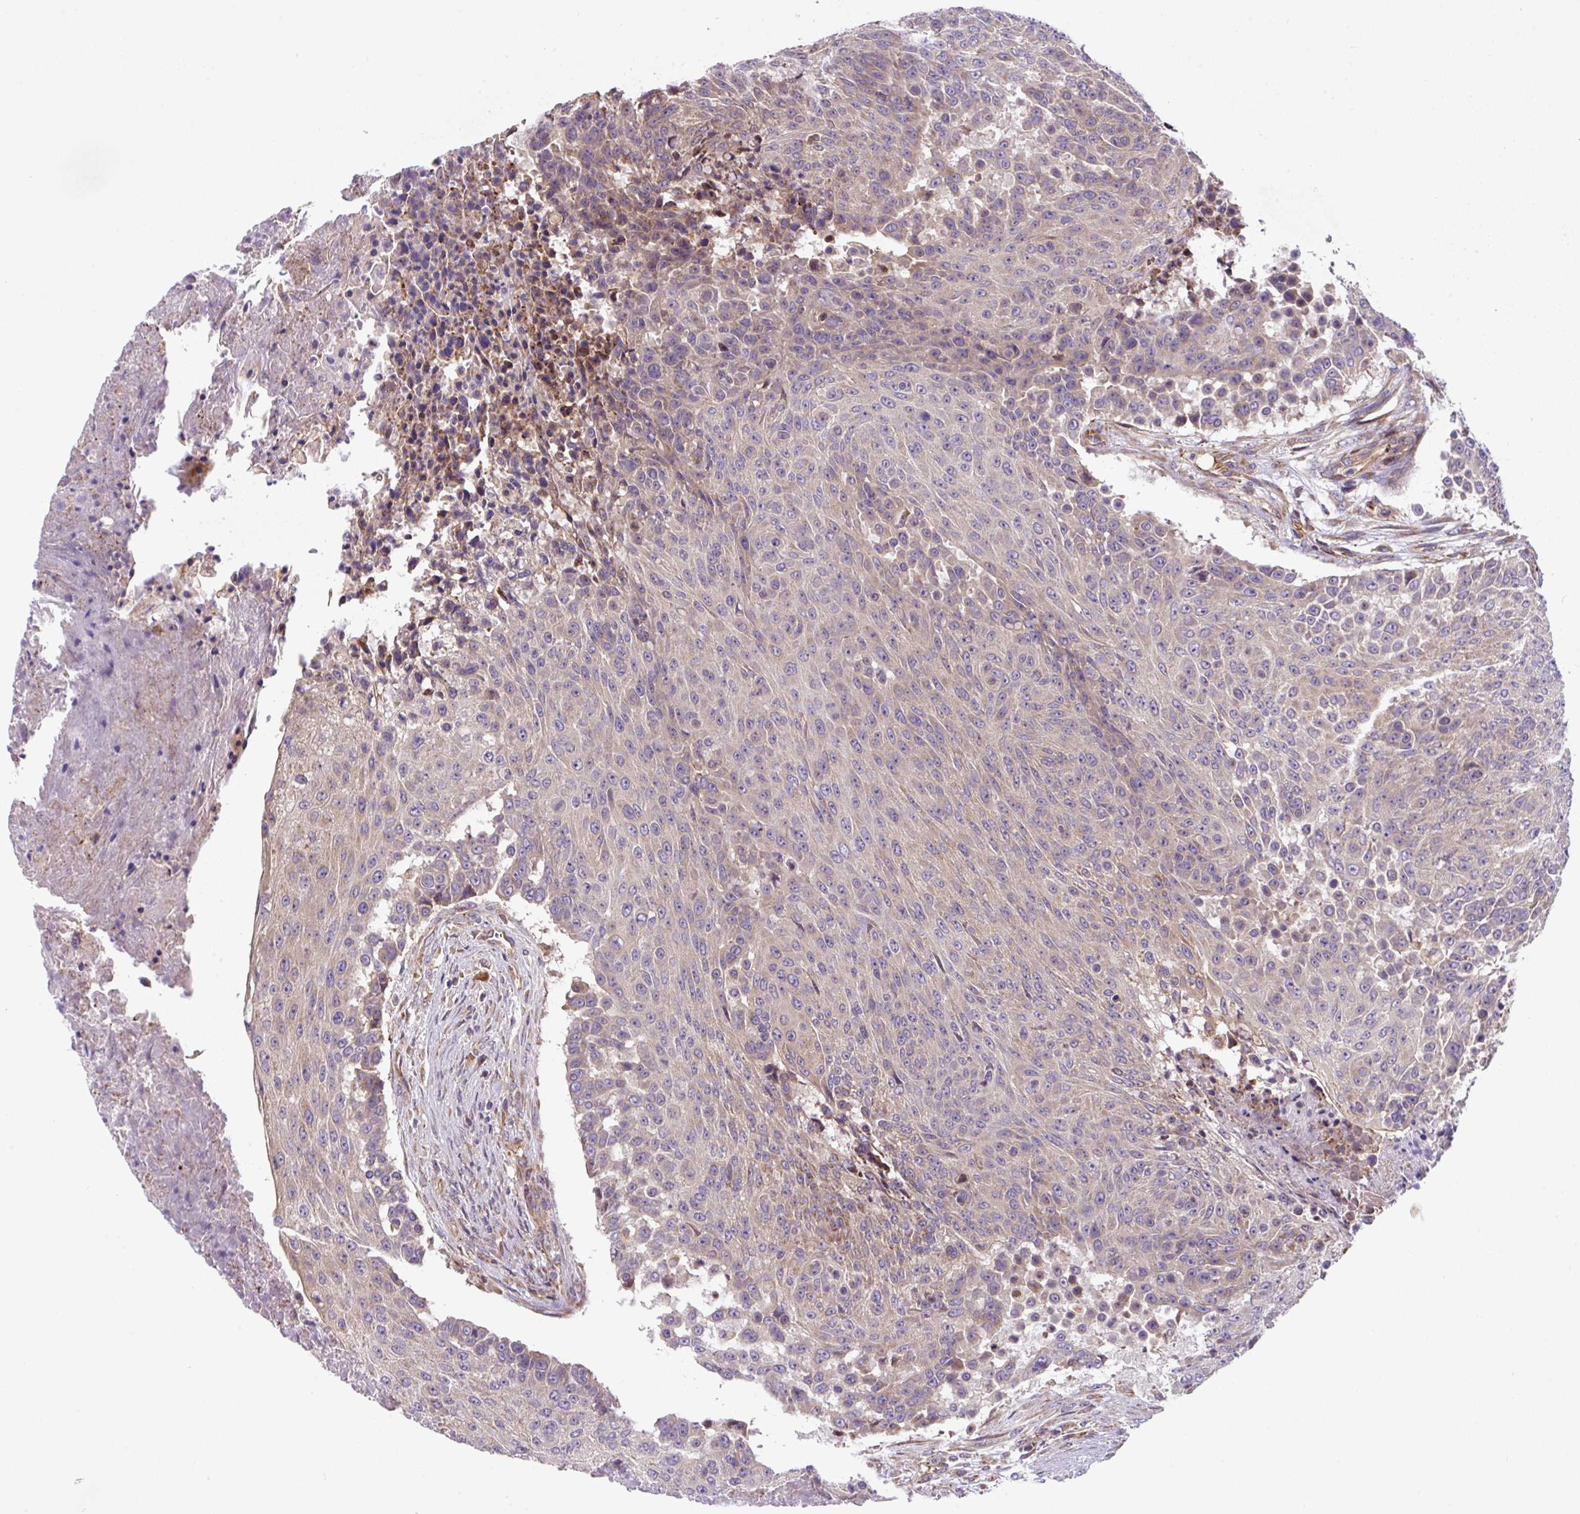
{"staining": {"intensity": "weak", "quantity": "<25%", "location": "cytoplasmic/membranous"}, "tissue": "urothelial cancer", "cell_type": "Tumor cells", "image_type": "cancer", "snomed": [{"axis": "morphology", "description": "Urothelial carcinoma, High grade"}, {"axis": "topography", "description": "Urinary bladder"}], "caption": "High power microscopy photomicrograph of an immunohistochemistry histopathology image of urothelial carcinoma (high-grade), revealing no significant expression in tumor cells.", "gene": "APOBEC3D", "patient": {"sex": "female", "age": 63}}